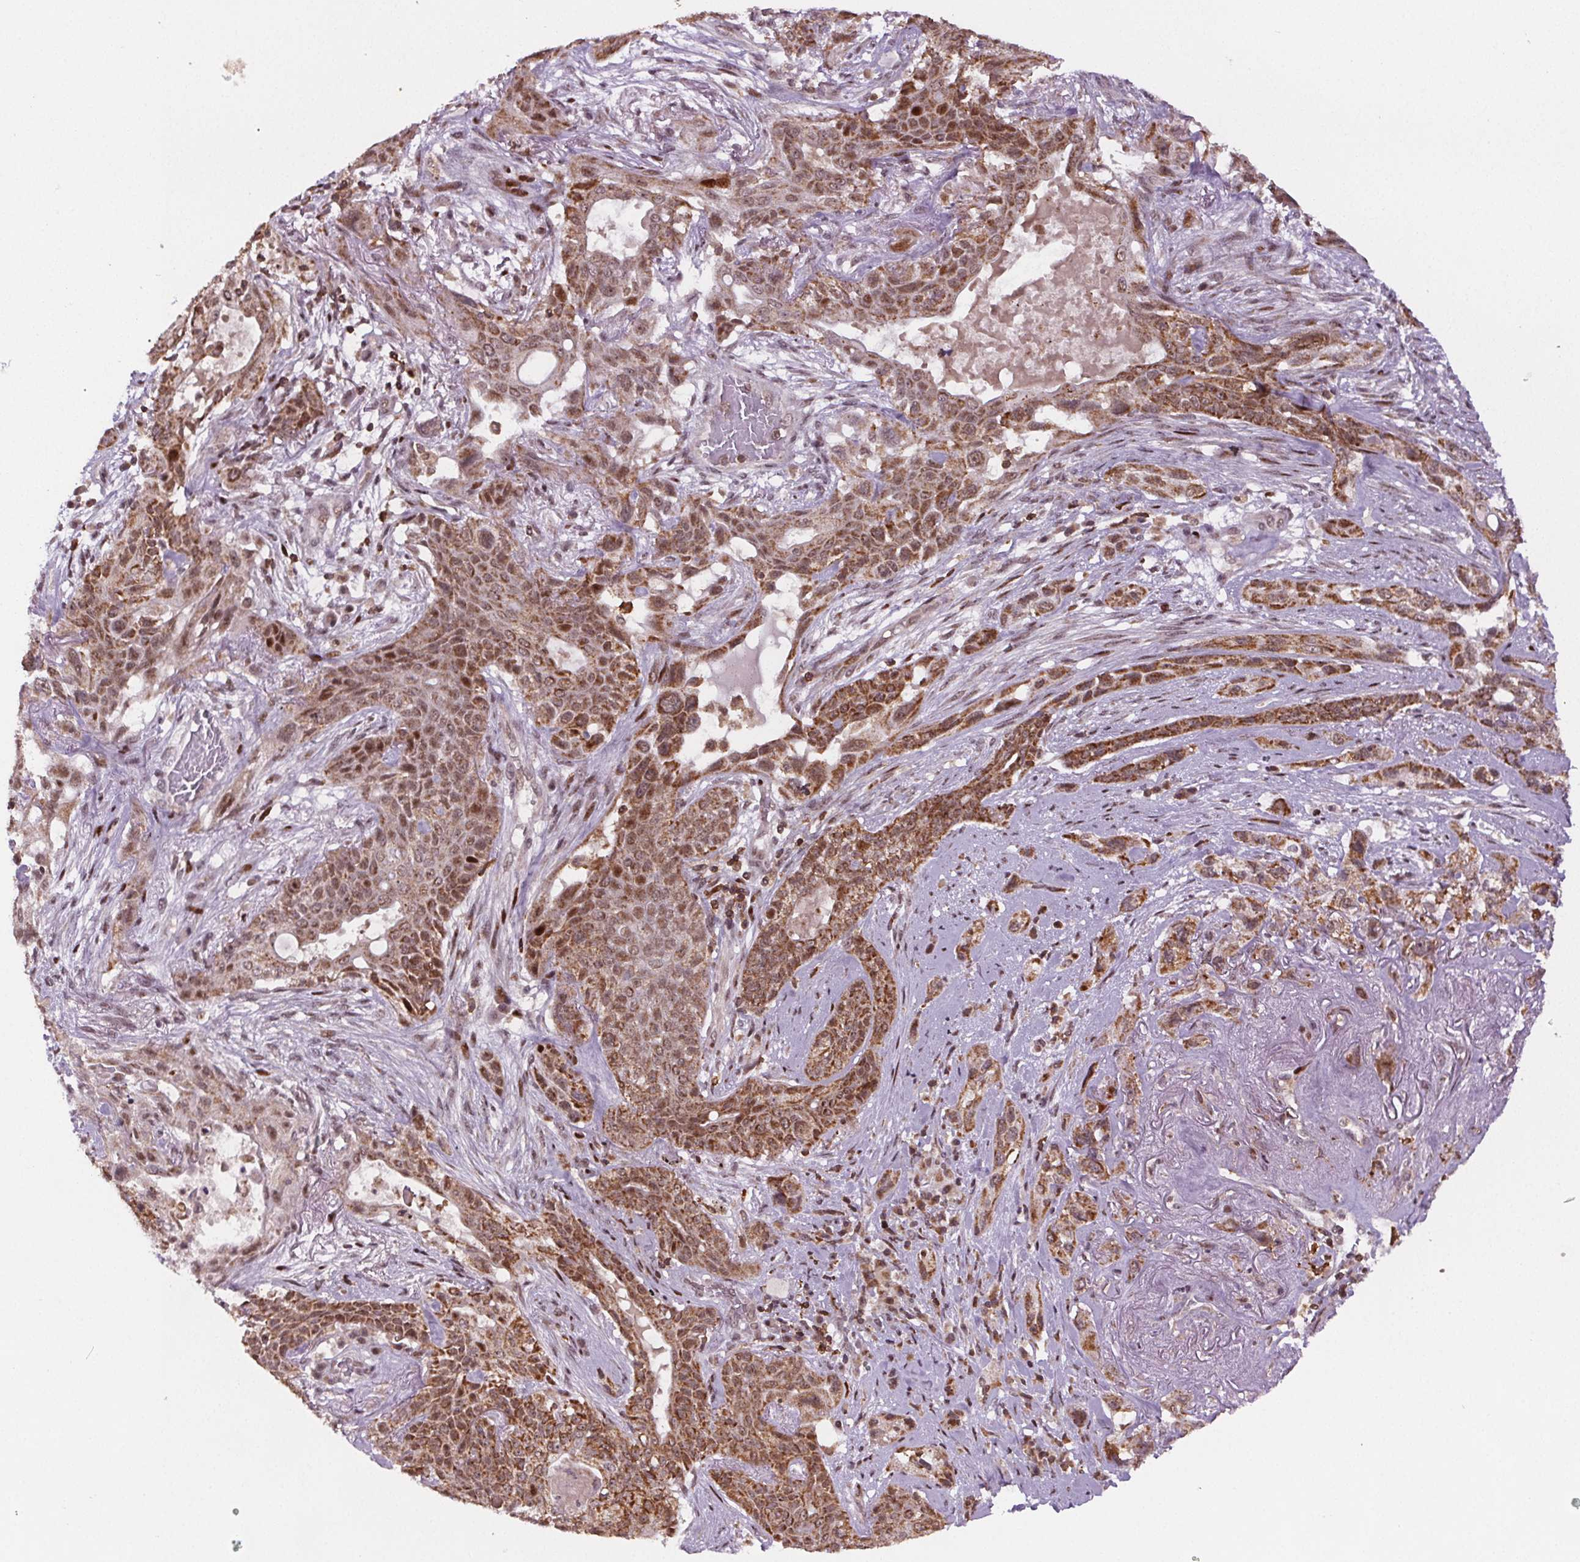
{"staining": {"intensity": "moderate", "quantity": ">75%", "location": "cytoplasmic/membranous,nuclear"}, "tissue": "lung cancer", "cell_type": "Tumor cells", "image_type": "cancer", "snomed": [{"axis": "morphology", "description": "Squamous cell carcinoma, NOS"}, {"axis": "topography", "description": "Lung"}], "caption": "DAB immunohistochemical staining of squamous cell carcinoma (lung) displays moderate cytoplasmic/membranous and nuclear protein expression in approximately >75% of tumor cells.", "gene": "SNRNP35", "patient": {"sex": "female", "age": 70}}